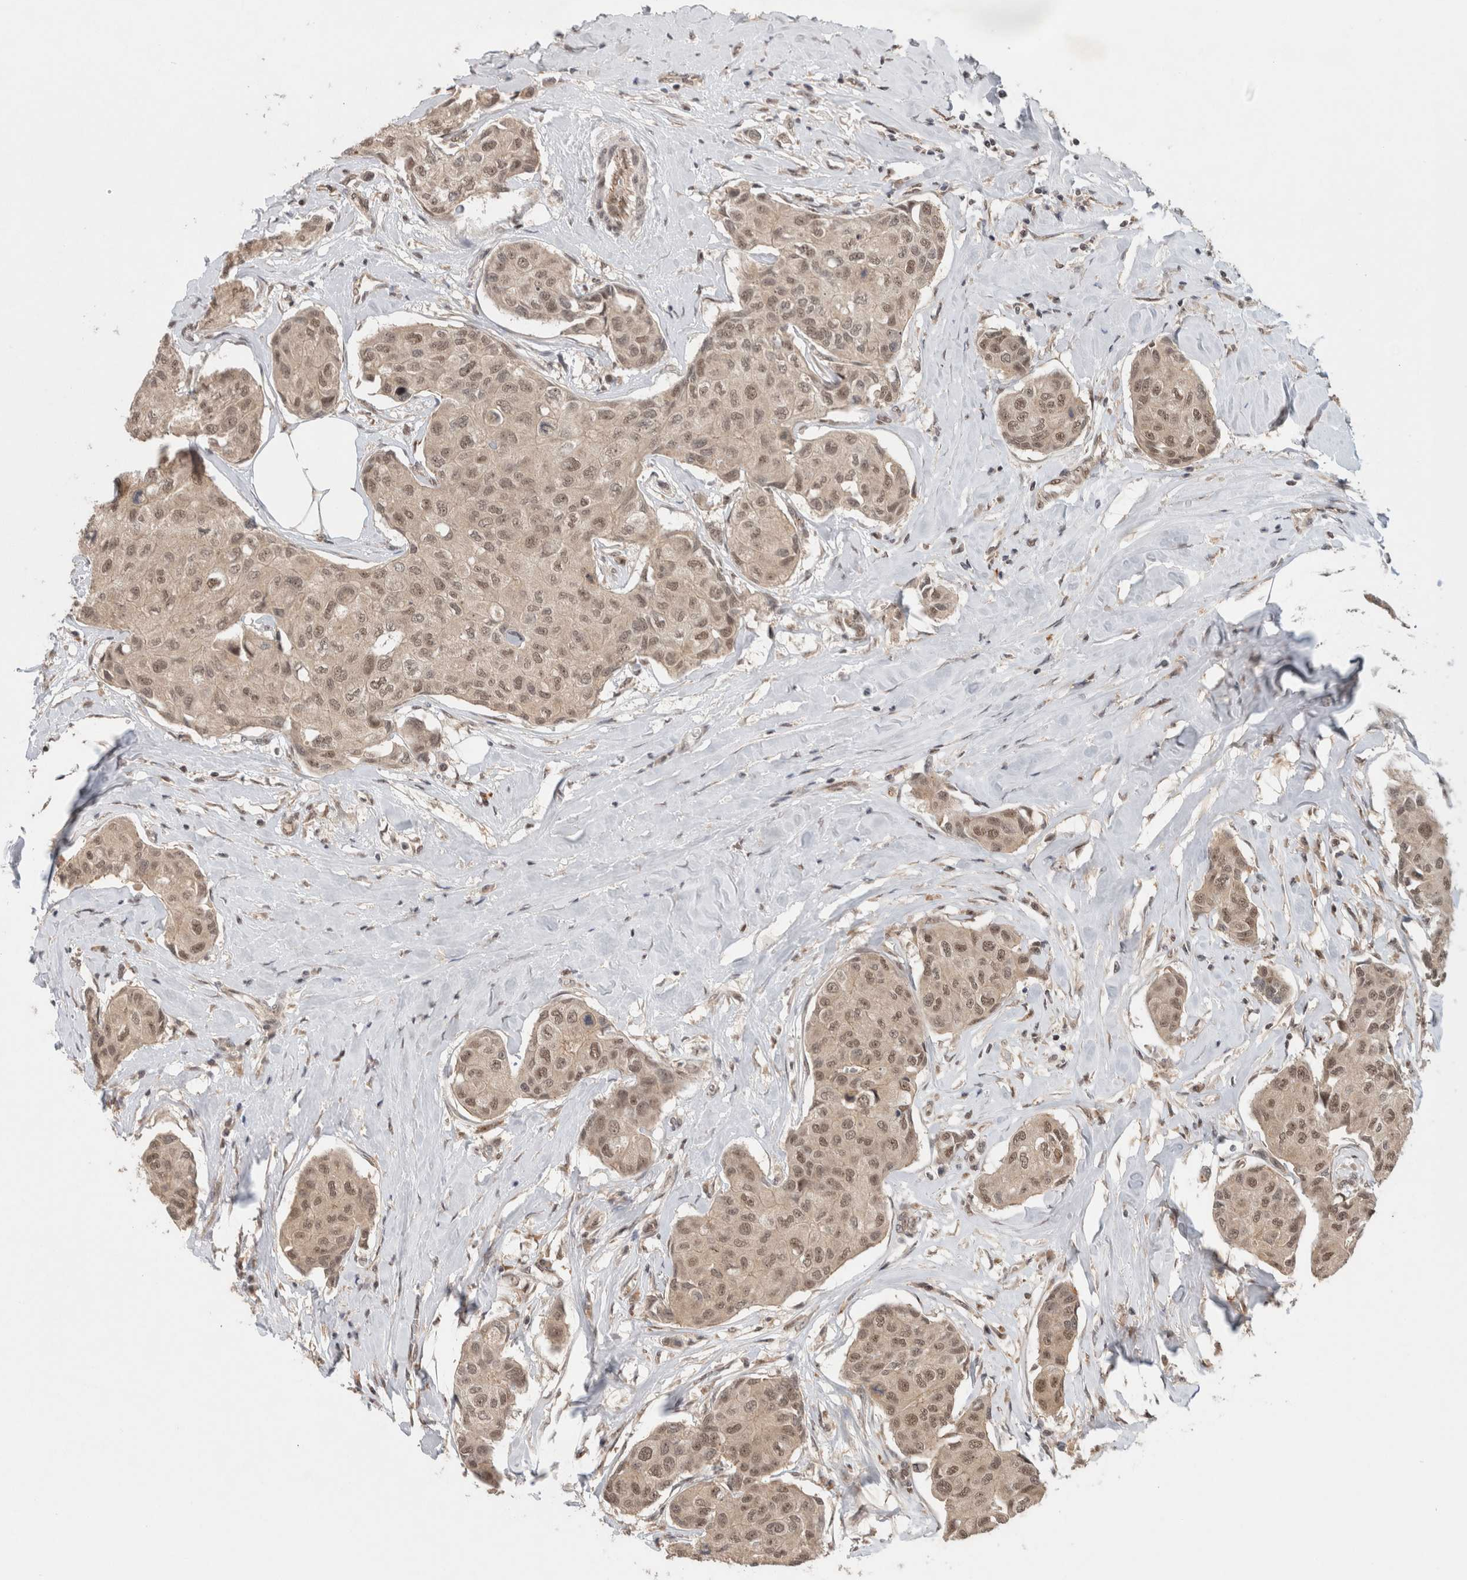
{"staining": {"intensity": "weak", "quantity": ">75%", "location": "nuclear"}, "tissue": "breast cancer", "cell_type": "Tumor cells", "image_type": "cancer", "snomed": [{"axis": "morphology", "description": "Duct carcinoma"}, {"axis": "topography", "description": "Breast"}], "caption": "Protein analysis of breast cancer (invasive ductal carcinoma) tissue reveals weak nuclear expression in about >75% of tumor cells.", "gene": "MPHOSPH6", "patient": {"sex": "female", "age": 80}}